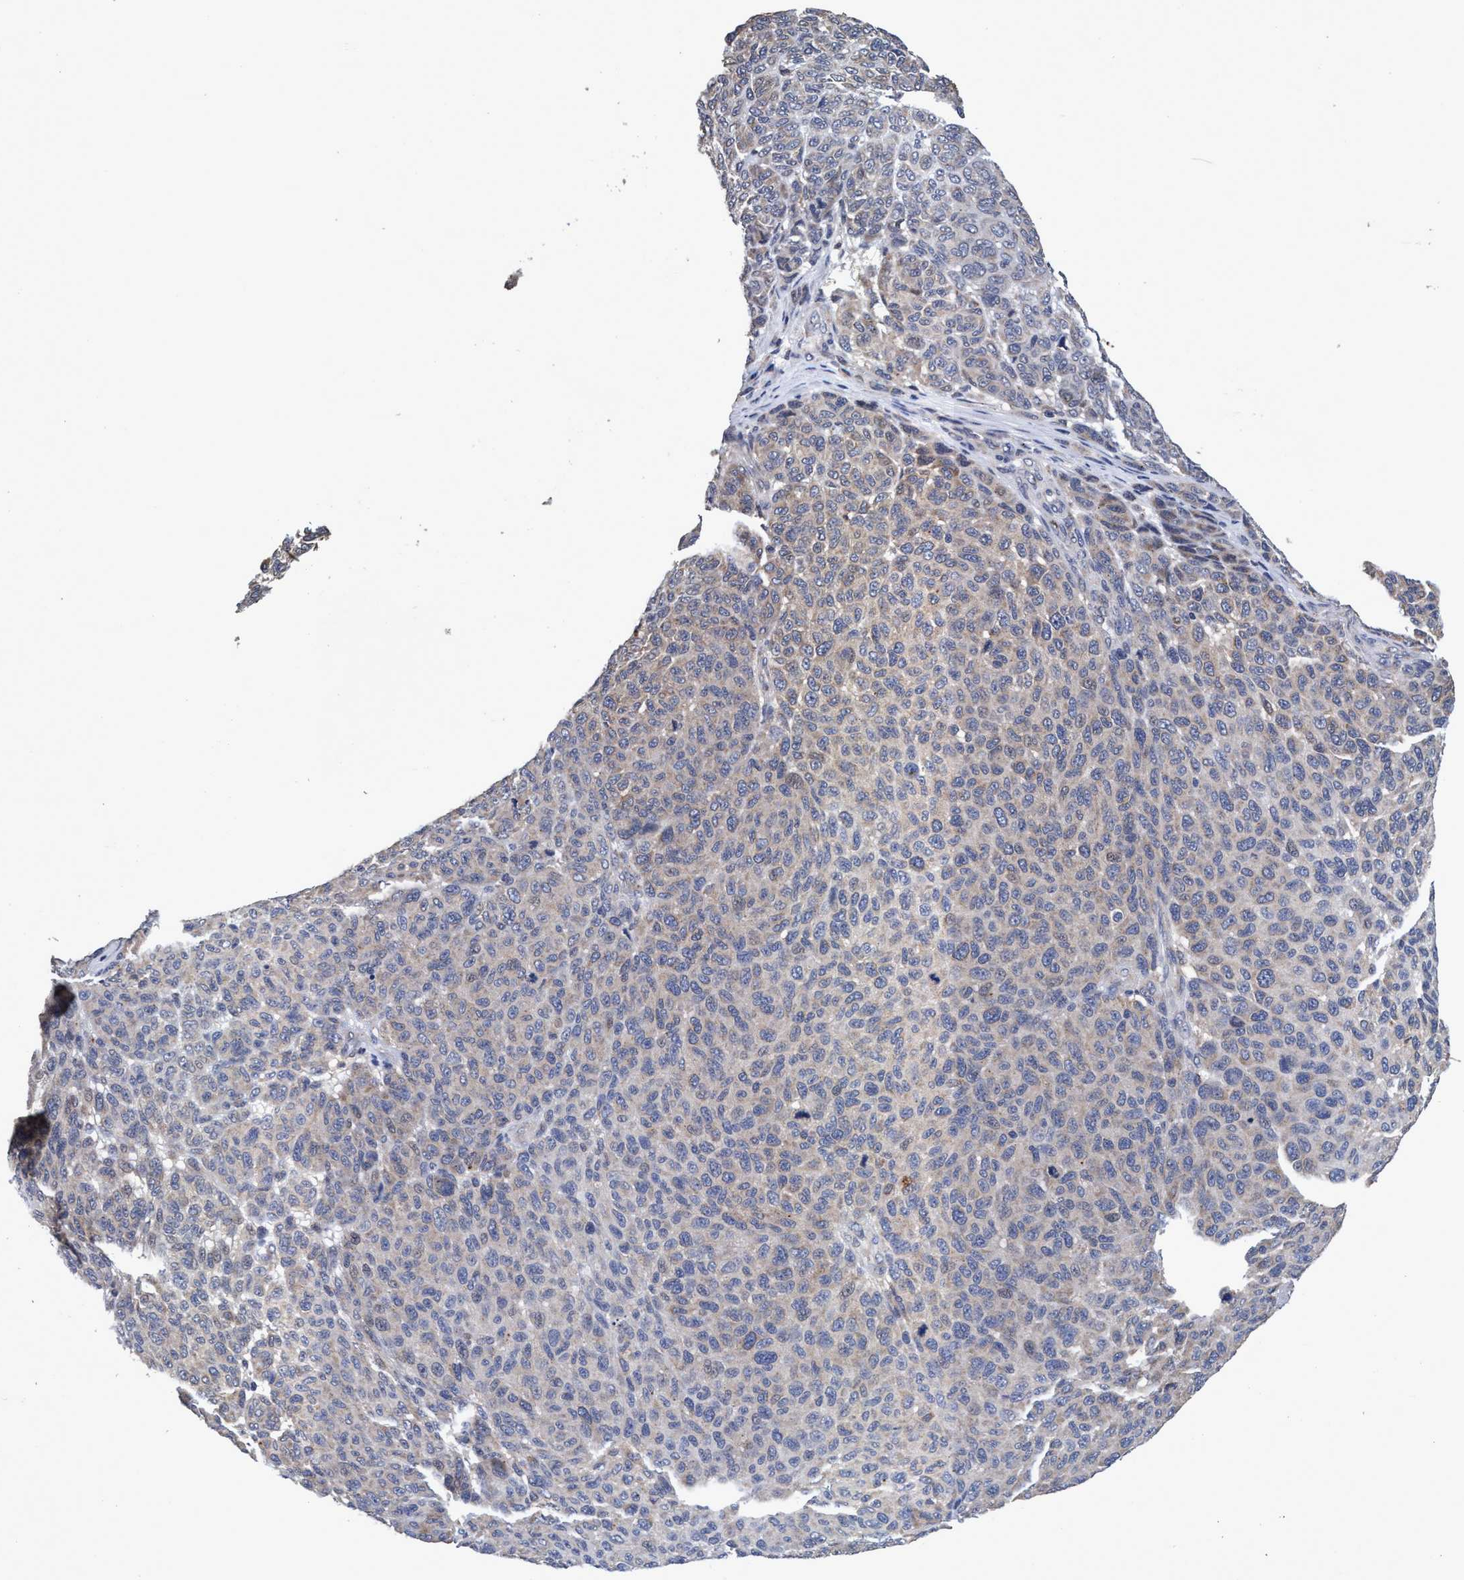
{"staining": {"intensity": "weak", "quantity": "<25%", "location": "cytoplasmic/membranous"}, "tissue": "melanoma", "cell_type": "Tumor cells", "image_type": "cancer", "snomed": [{"axis": "morphology", "description": "Malignant melanoma, NOS"}, {"axis": "topography", "description": "Skin"}], "caption": "Malignant melanoma was stained to show a protein in brown. There is no significant positivity in tumor cells.", "gene": "CALCOCO2", "patient": {"sex": "male", "age": 59}}